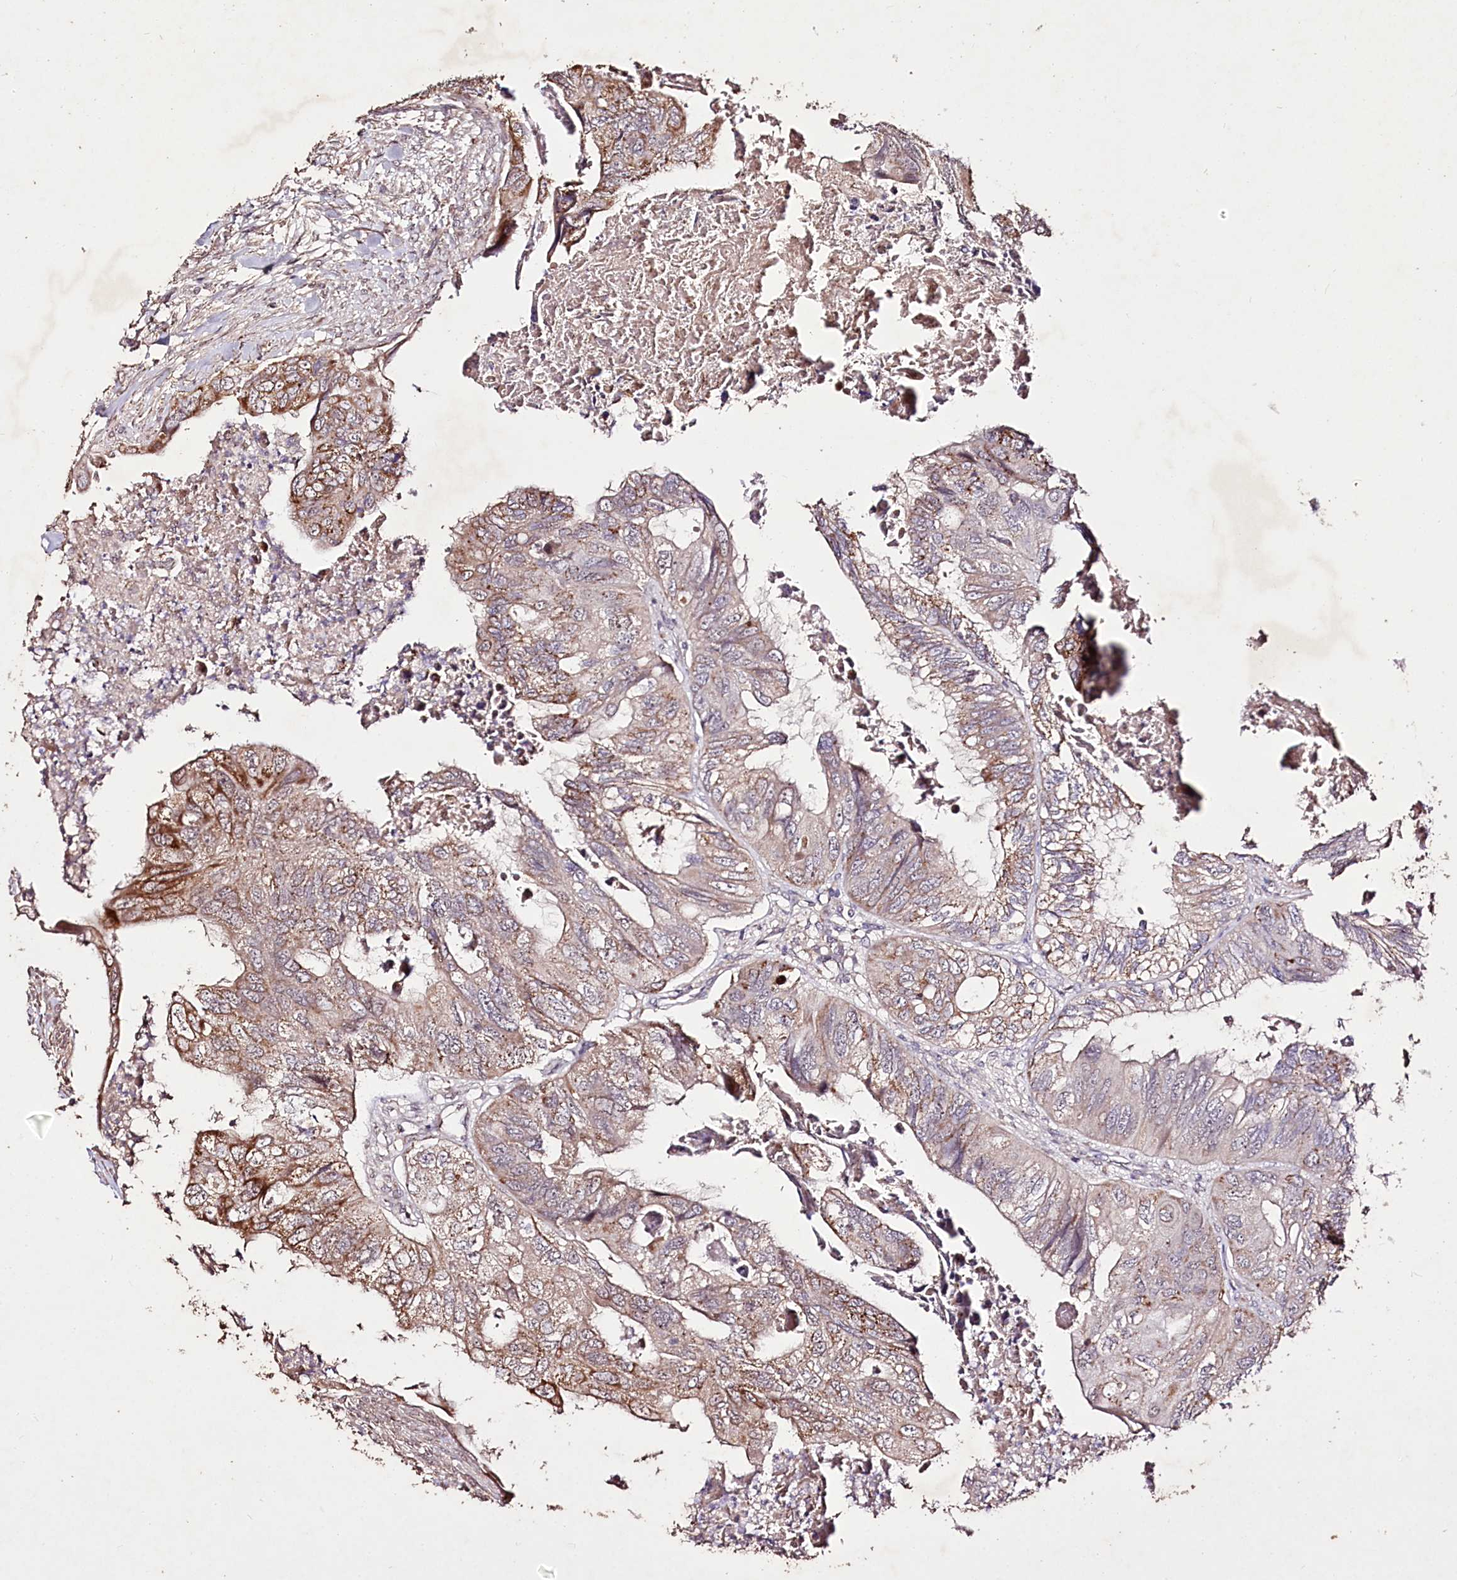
{"staining": {"intensity": "moderate", "quantity": ">75%", "location": "cytoplasmic/membranous"}, "tissue": "colorectal cancer", "cell_type": "Tumor cells", "image_type": "cancer", "snomed": [{"axis": "morphology", "description": "Adenocarcinoma, NOS"}, {"axis": "topography", "description": "Rectum"}], "caption": "DAB (3,3'-diaminobenzidine) immunohistochemical staining of human colorectal cancer (adenocarcinoma) demonstrates moderate cytoplasmic/membranous protein positivity in about >75% of tumor cells. (brown staining indicates protein expression, while blue staining denotes nuclei).", "gene": "CARD19", "patient": {"sex": "male", "age": 63}}